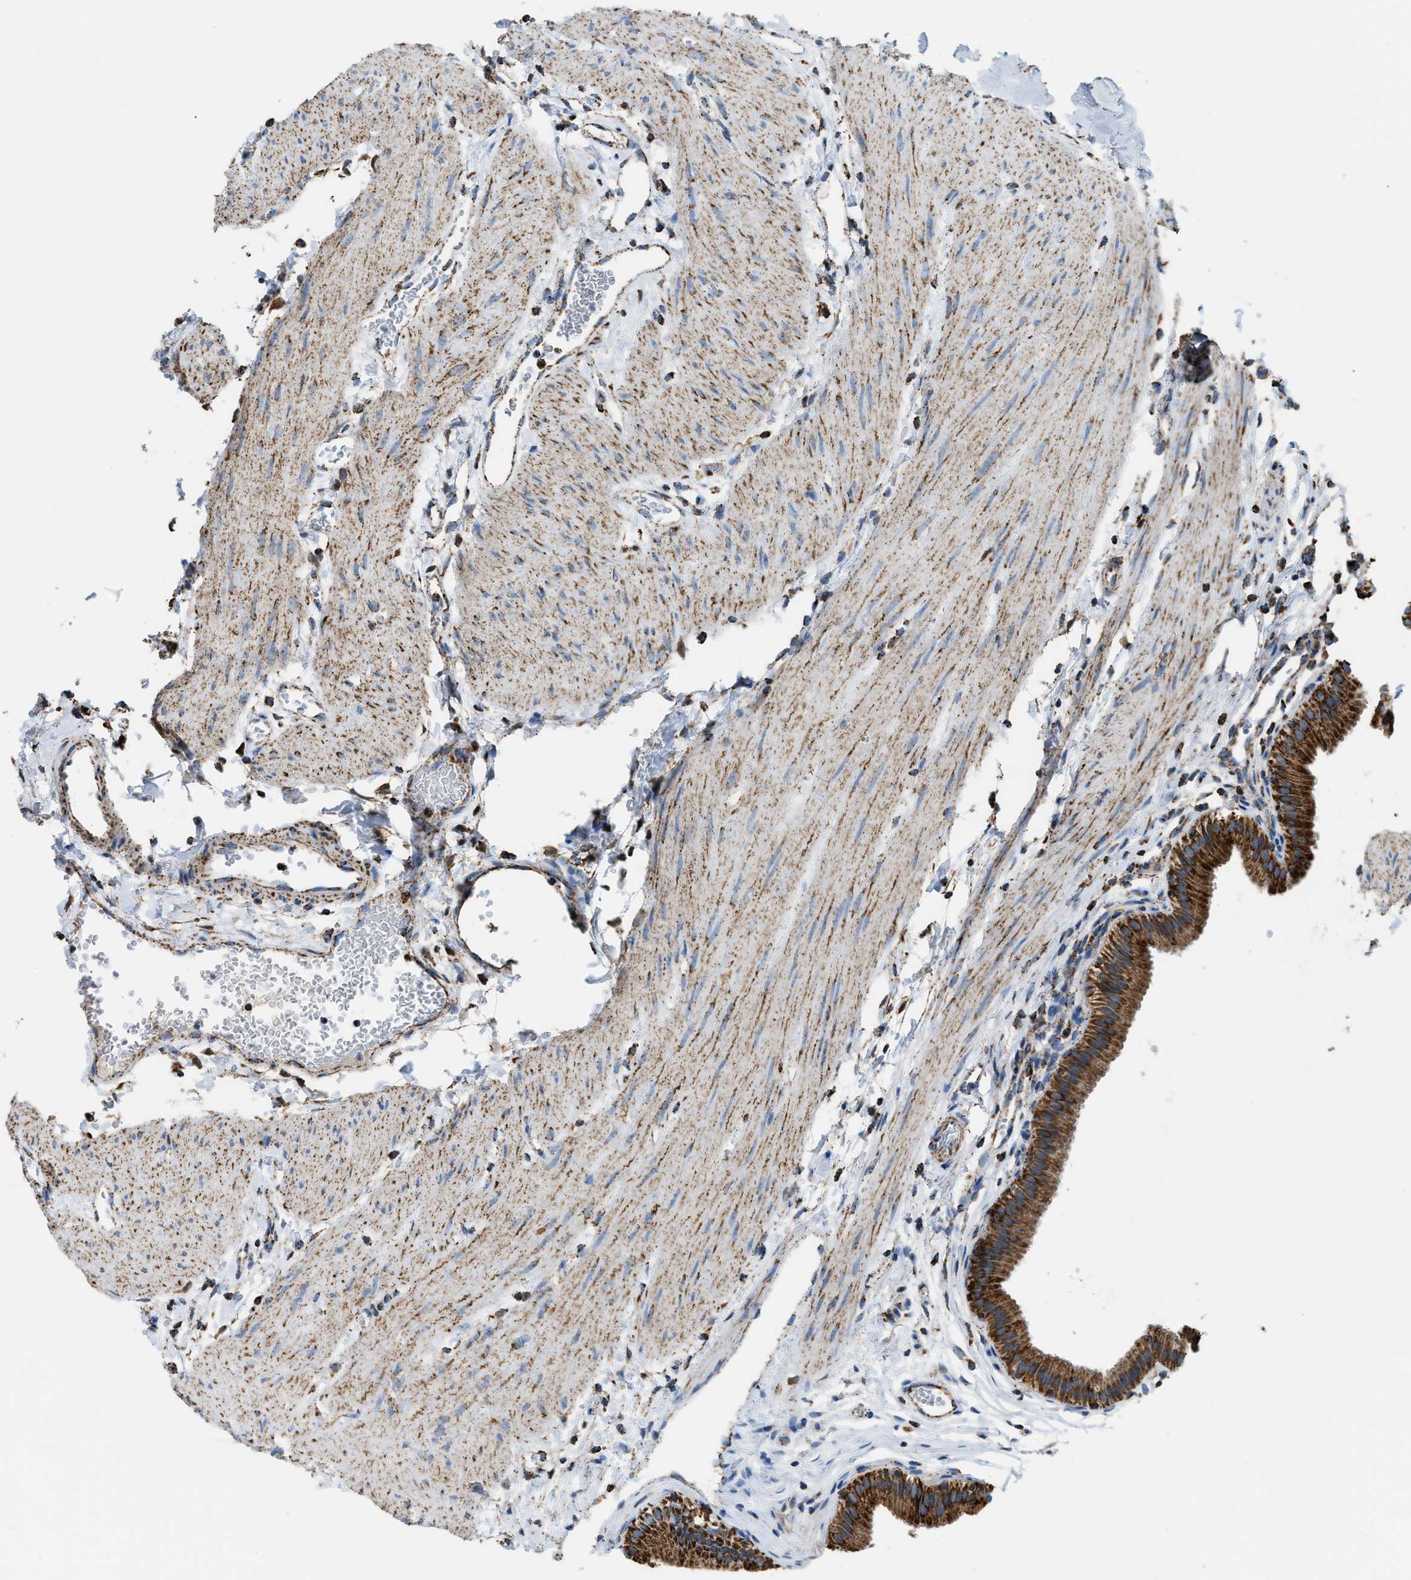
{"staining": {"intensity": "strong", "quantity": ">75%", "location": "cytoplasmic/membranous"}, "tissue": "gallbladder", "cell_type": "Glandular cells", "image_type": "normal", "snomed": [{"axis": "morphology", "description": "Normal tissue, NOS"}, {"axis": "topography", "description": "Gallbladder"}], "caption": "A histopathology image of human gallbladder stained for a protein reveals strong cytoplasmic/membranous brown staining in glandular cells. Nuclei are stained in blue.", "gene": "ETFB", "patient": {"sex": "female", "age": 26}}